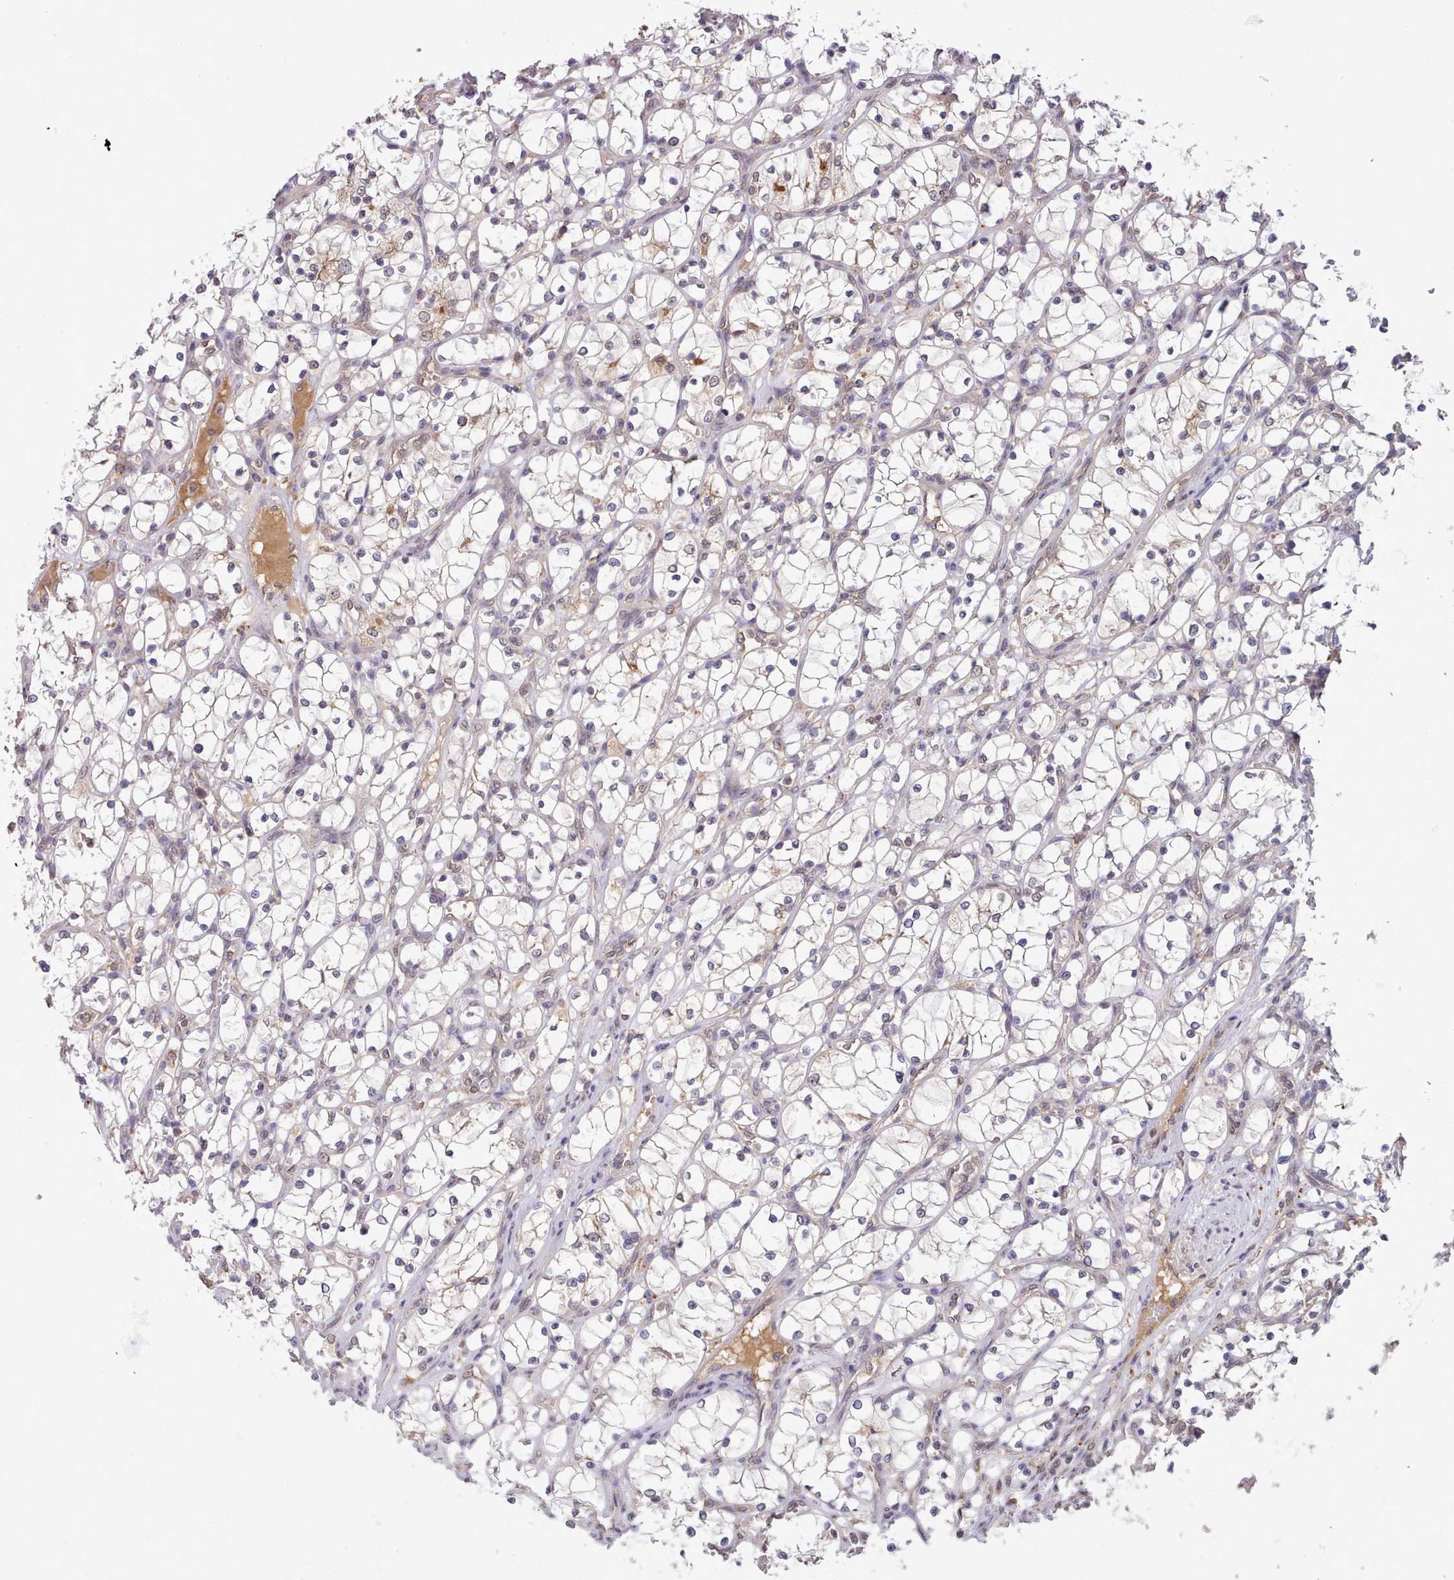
{"staining": {"intensity": "weak", "quantity": "<25%", "location": "cytoplasmic/membranous"}, "tissue": "renal cancer", "cell_type": "Tumor cells", "image_type": "cancer", "snomed": [{"axis": "morphology", "description": "Adenocarcinoma, NOS"}, {"axis": "topography", "description": "Kidney"}], "caption": "Immunohistochemical staining of renal cancer demonstrates no significant expression in tumor cells. (DAB immunohistochemistry visualized using brightfield microscopy, high magnification).", "gene": "PIP4P1", "patient": {"sex": "female", "age": 69}}